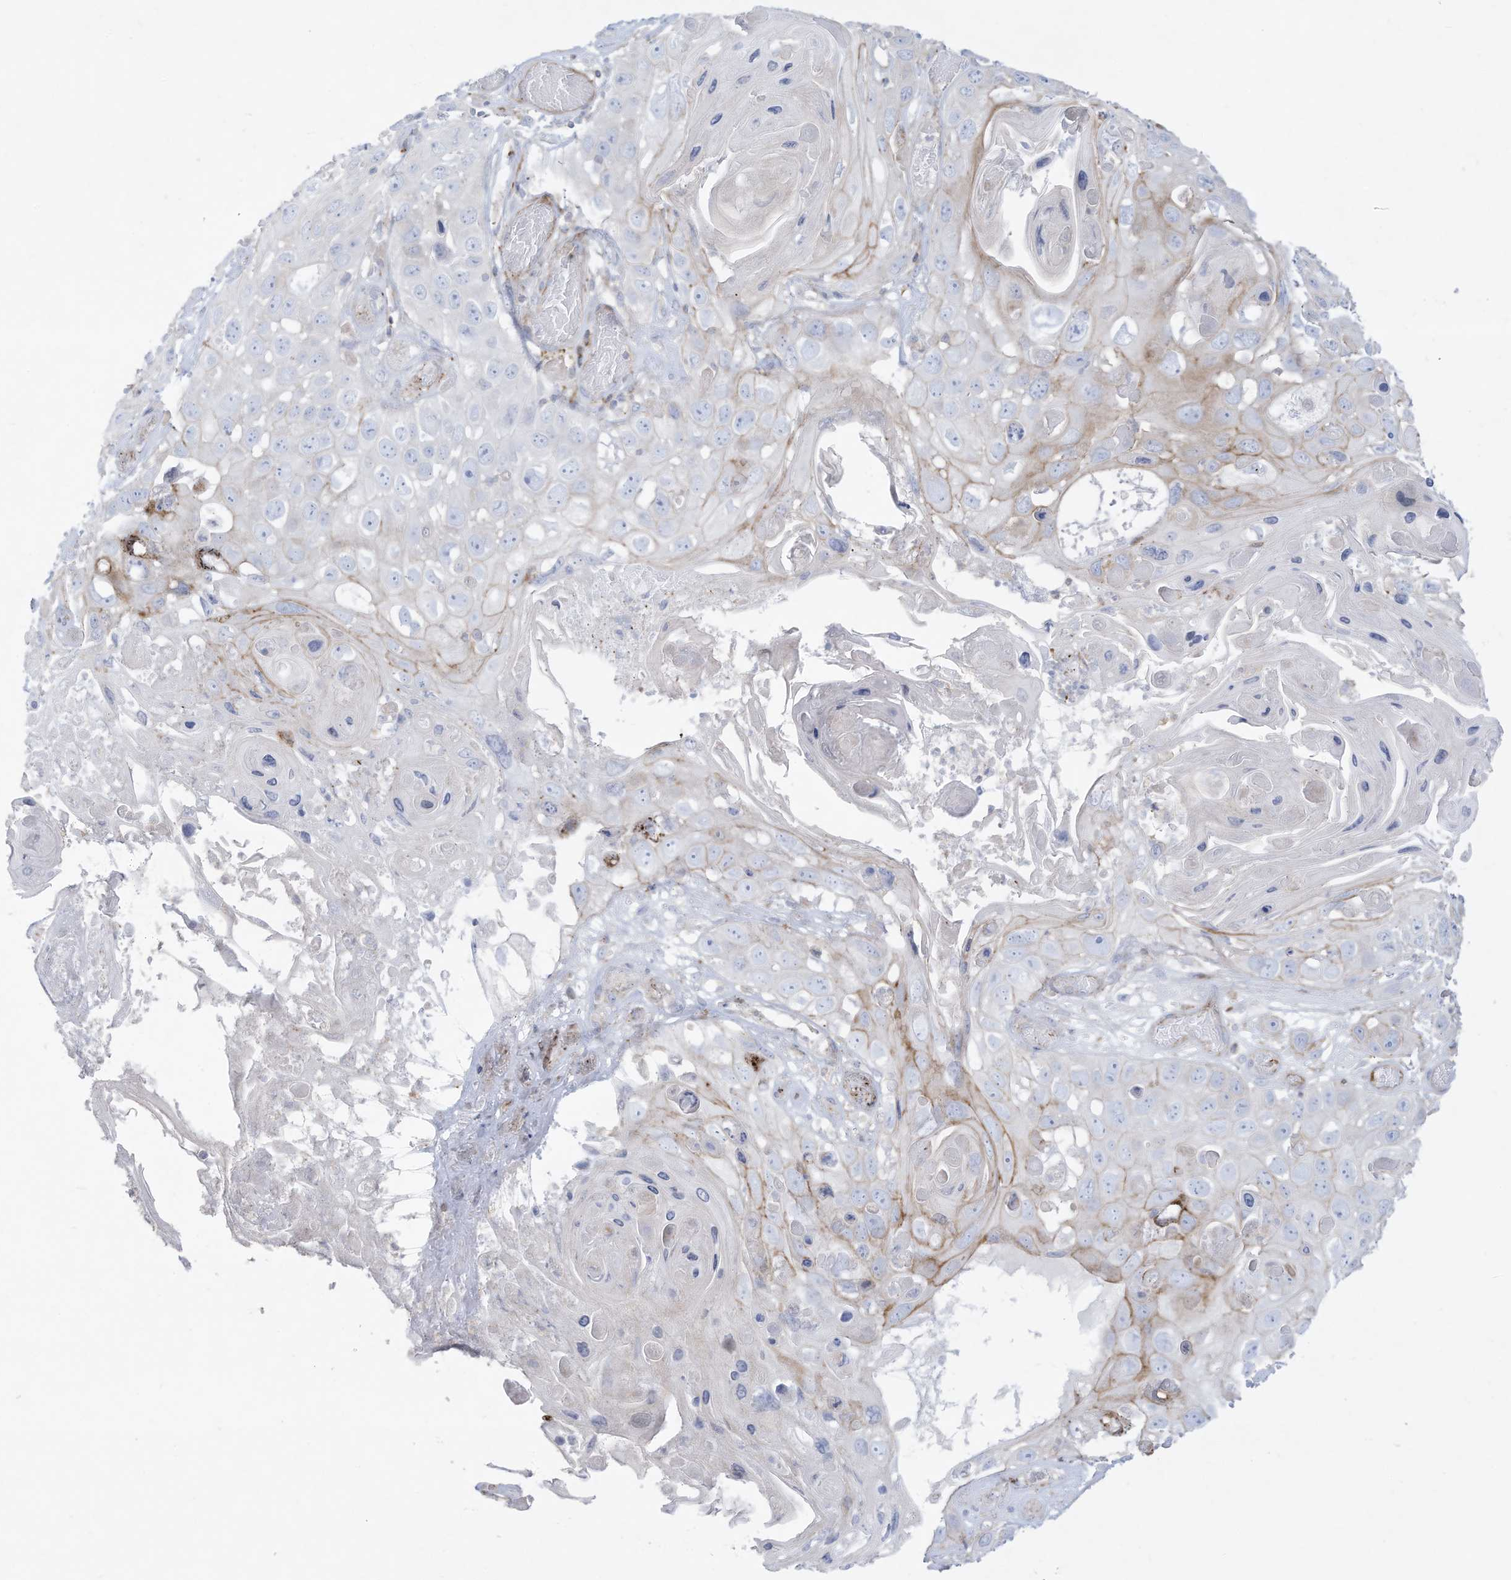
{"staining": {"intensity": "weak", "quantity": "<25%", "location": "cytoplasmic/membranous"}, "tissue": "skin cancer", "cell_type": "Tumor cells", "image_type": "cancer", "snomed": [{"axis": "morphology", "description": "Squamous cell carcinoma, NOS"}, {"axis": "topography", "description": "Skin"}], "caption": "This photomicrograph is of skin squamous cell carcinoma stained with immunohistochemistry to label a protein in brown with the nuclei are counter-stained blue. There is no positivity in tumor cells.", "gene": "THNSL2", "patient": {"sex": "male", "age": 55}}